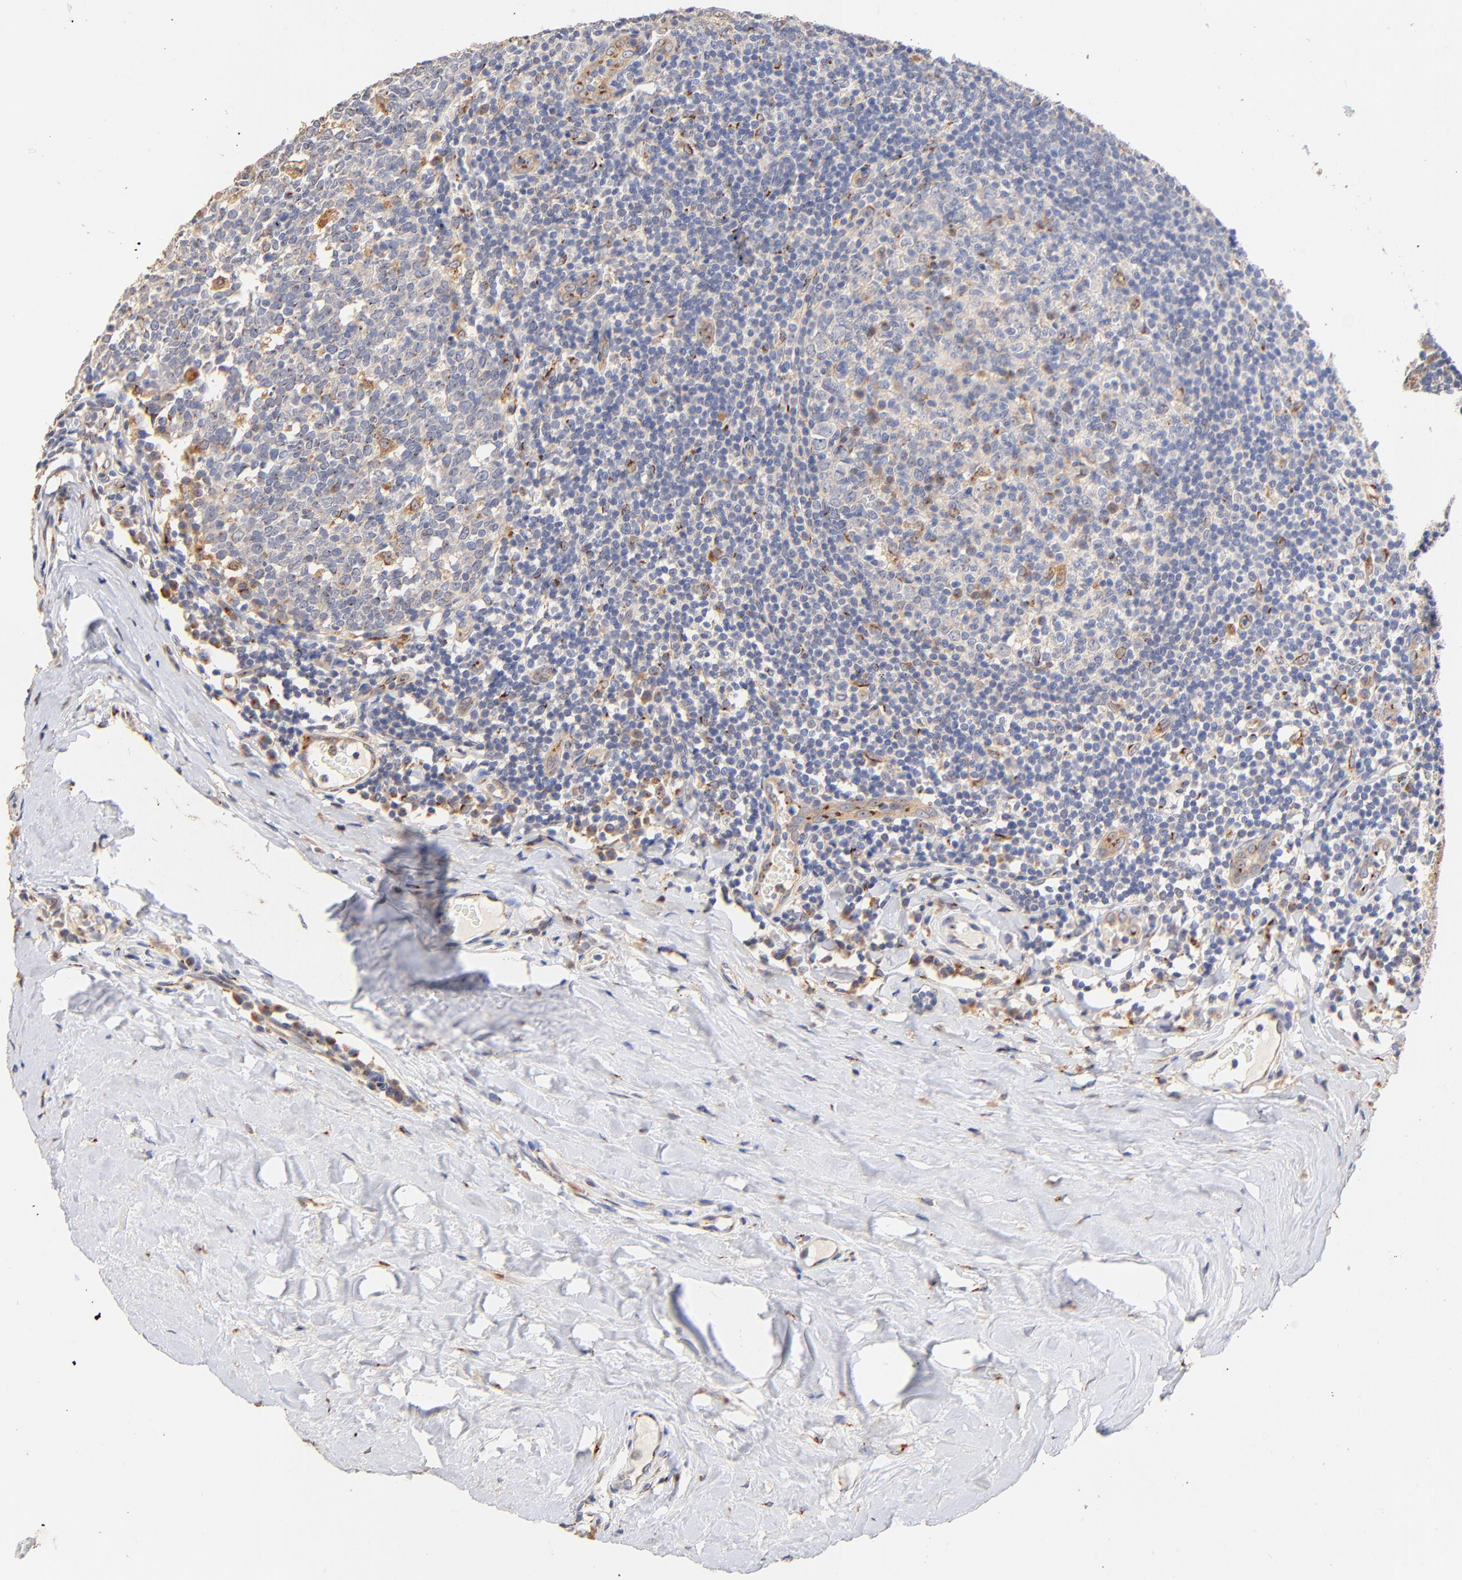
{"staining": {"intensity": "weak", "quantity": "<25%", "location": "cytoplasmic/membranous"}, "tissue": "tonsil", "cell_type": "Germinal center cells", "image_type": "normal", "snomed": [{"axis": "morphology", "description": "Normal tissue, NOS"}, {"axis": "topography", "description": "Tonsil"}], "caption": "DAB immunohistochemical staining of normal tonsil demonstrates no significant expression in germinal center cells.", "gene": "FMNL3", "patient": {"sex": "male", "age": 31}}